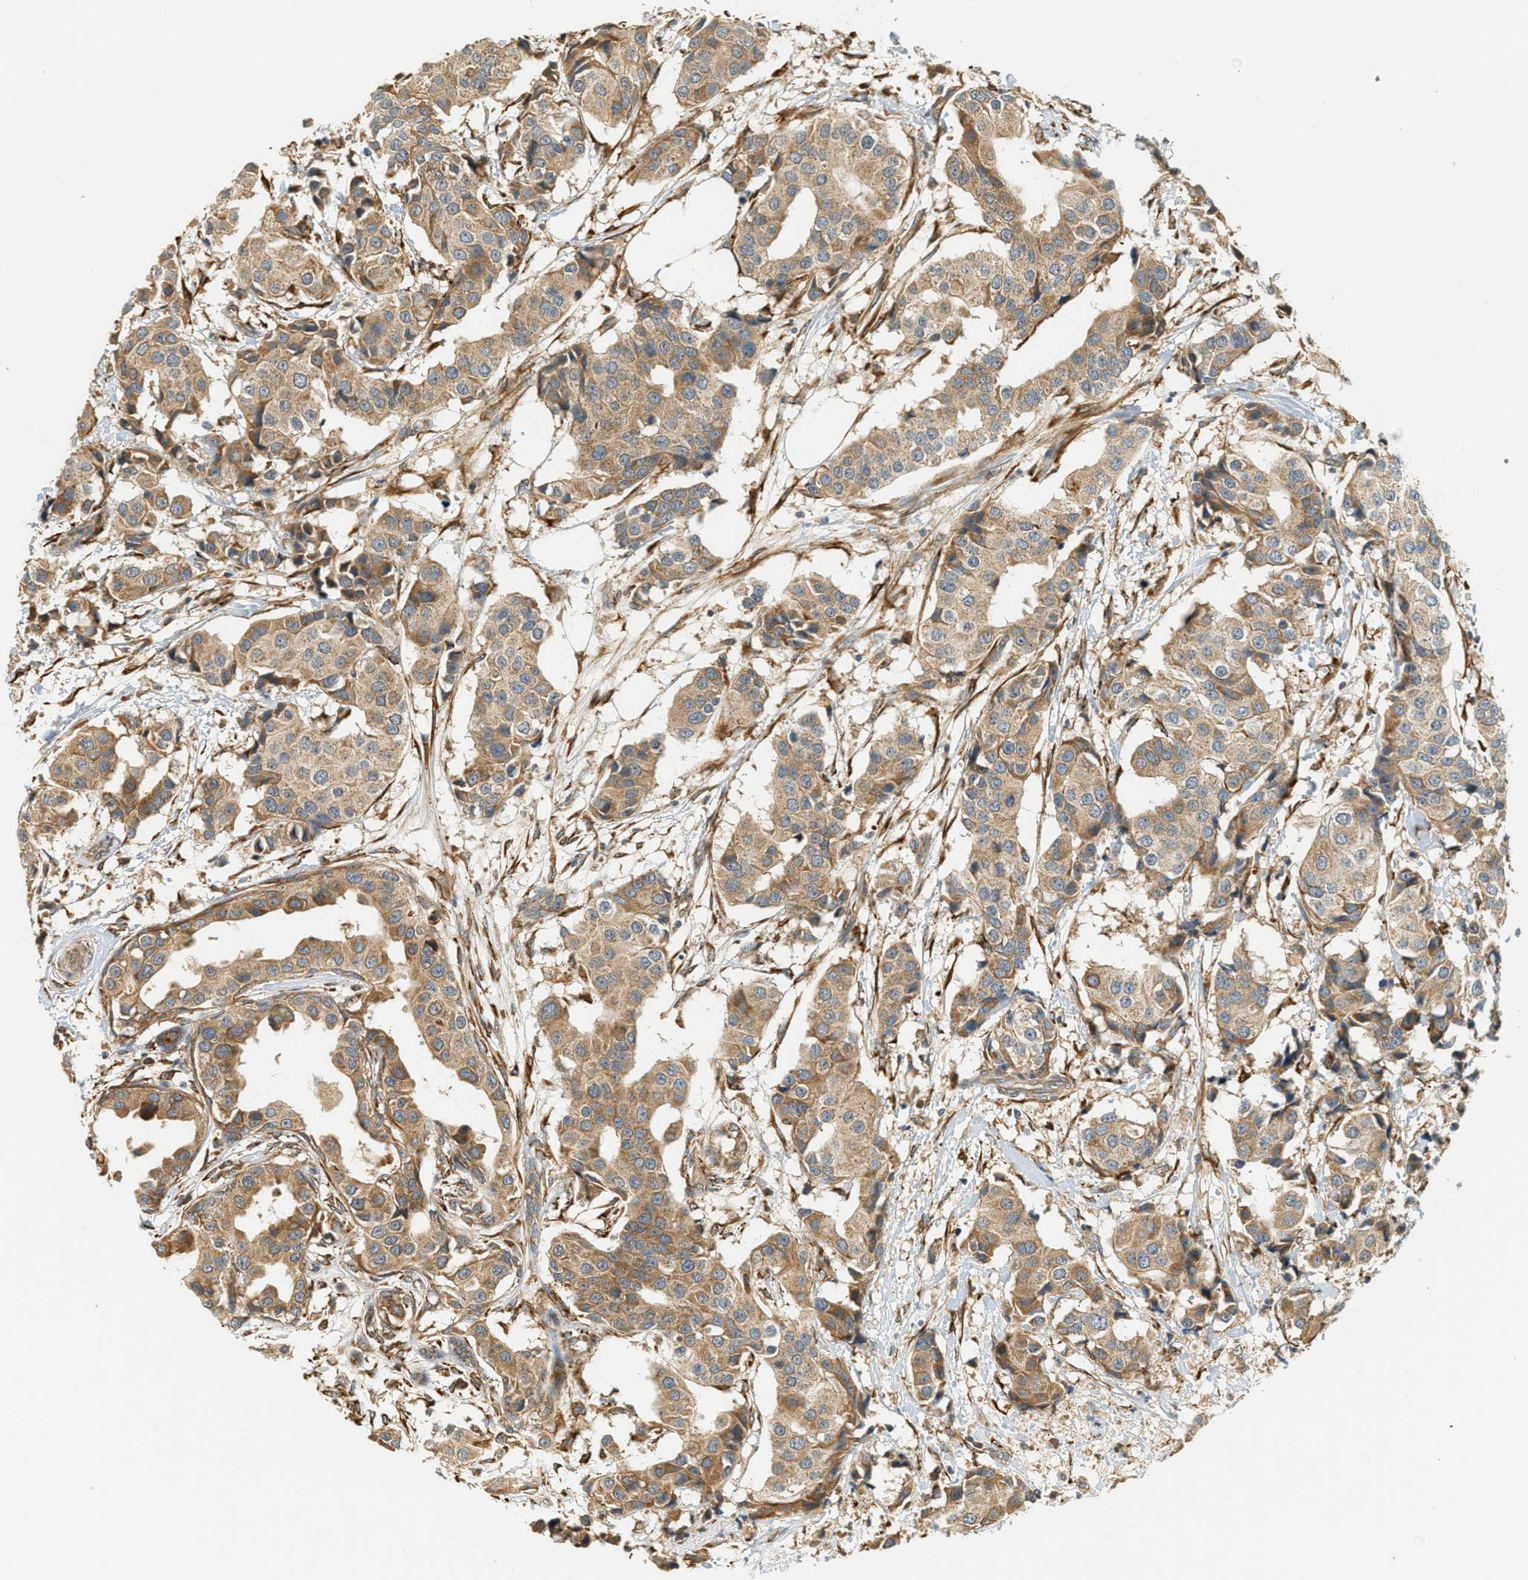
{"staining": {"intensity": "moderate", "quantity": ">75%", "location": "cytoplasmic/membranous"}, "tissue": "breast cancer", "cell_type": "Tumor cells", "image_type": "cancer", "snomed": [{"axis": "morphology", "description": "Normal tissue, NOS"}, {"axis": "morphology", "description": "Duct carcinoma"}, {"axis": "topography", "description": "Breast"}], "caption": "Approximately >75% of tumor cells in breast cancer exhibit moderate cytoplasmic/membranous protein positivity as visualized by brown immunohistochemical staining.", "gene": "PDK1", "patient": {"sex": "female", "age": 39}}